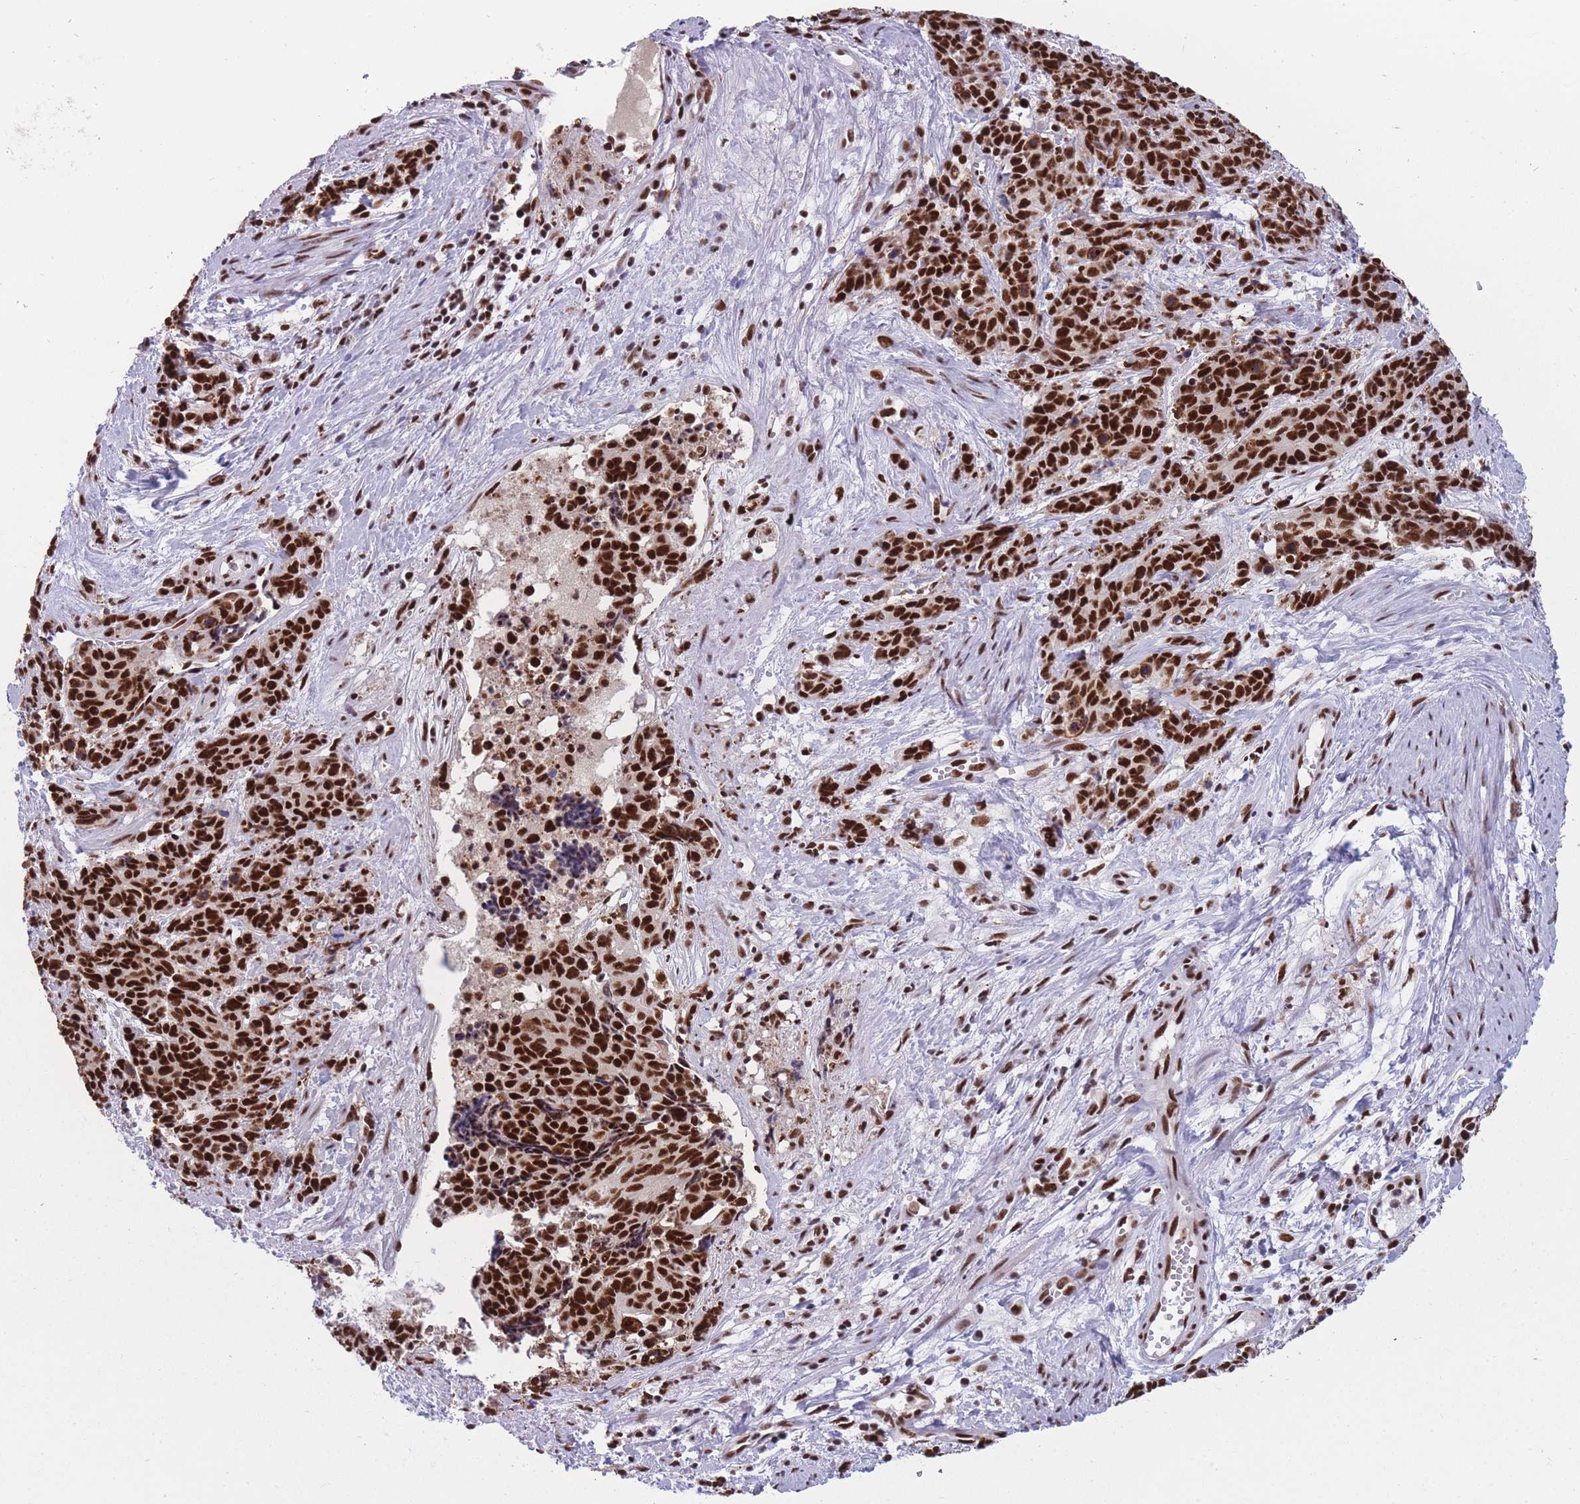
{"staining": {"intensity": "strong", "quantity": ">75%", "location": "nuclear"}, "tissue": "cervical cancer", "cell_type": "Tumor cells", "image_type": "cancer", "snomed": [{"axis": "morphology", "description": "Squamous cell carcinoma, NOS"}, {"axis": "topography", "description": "Cervix"}], "caption": "An IHC micrograph of tumor tissue is shown. Protein staining in brown shows strong nuclear positivity in cervical squamous cell carcinoma within tumor cells.", "gene": "PRPF19", "patient": {"sex": "female", "age": 60}}